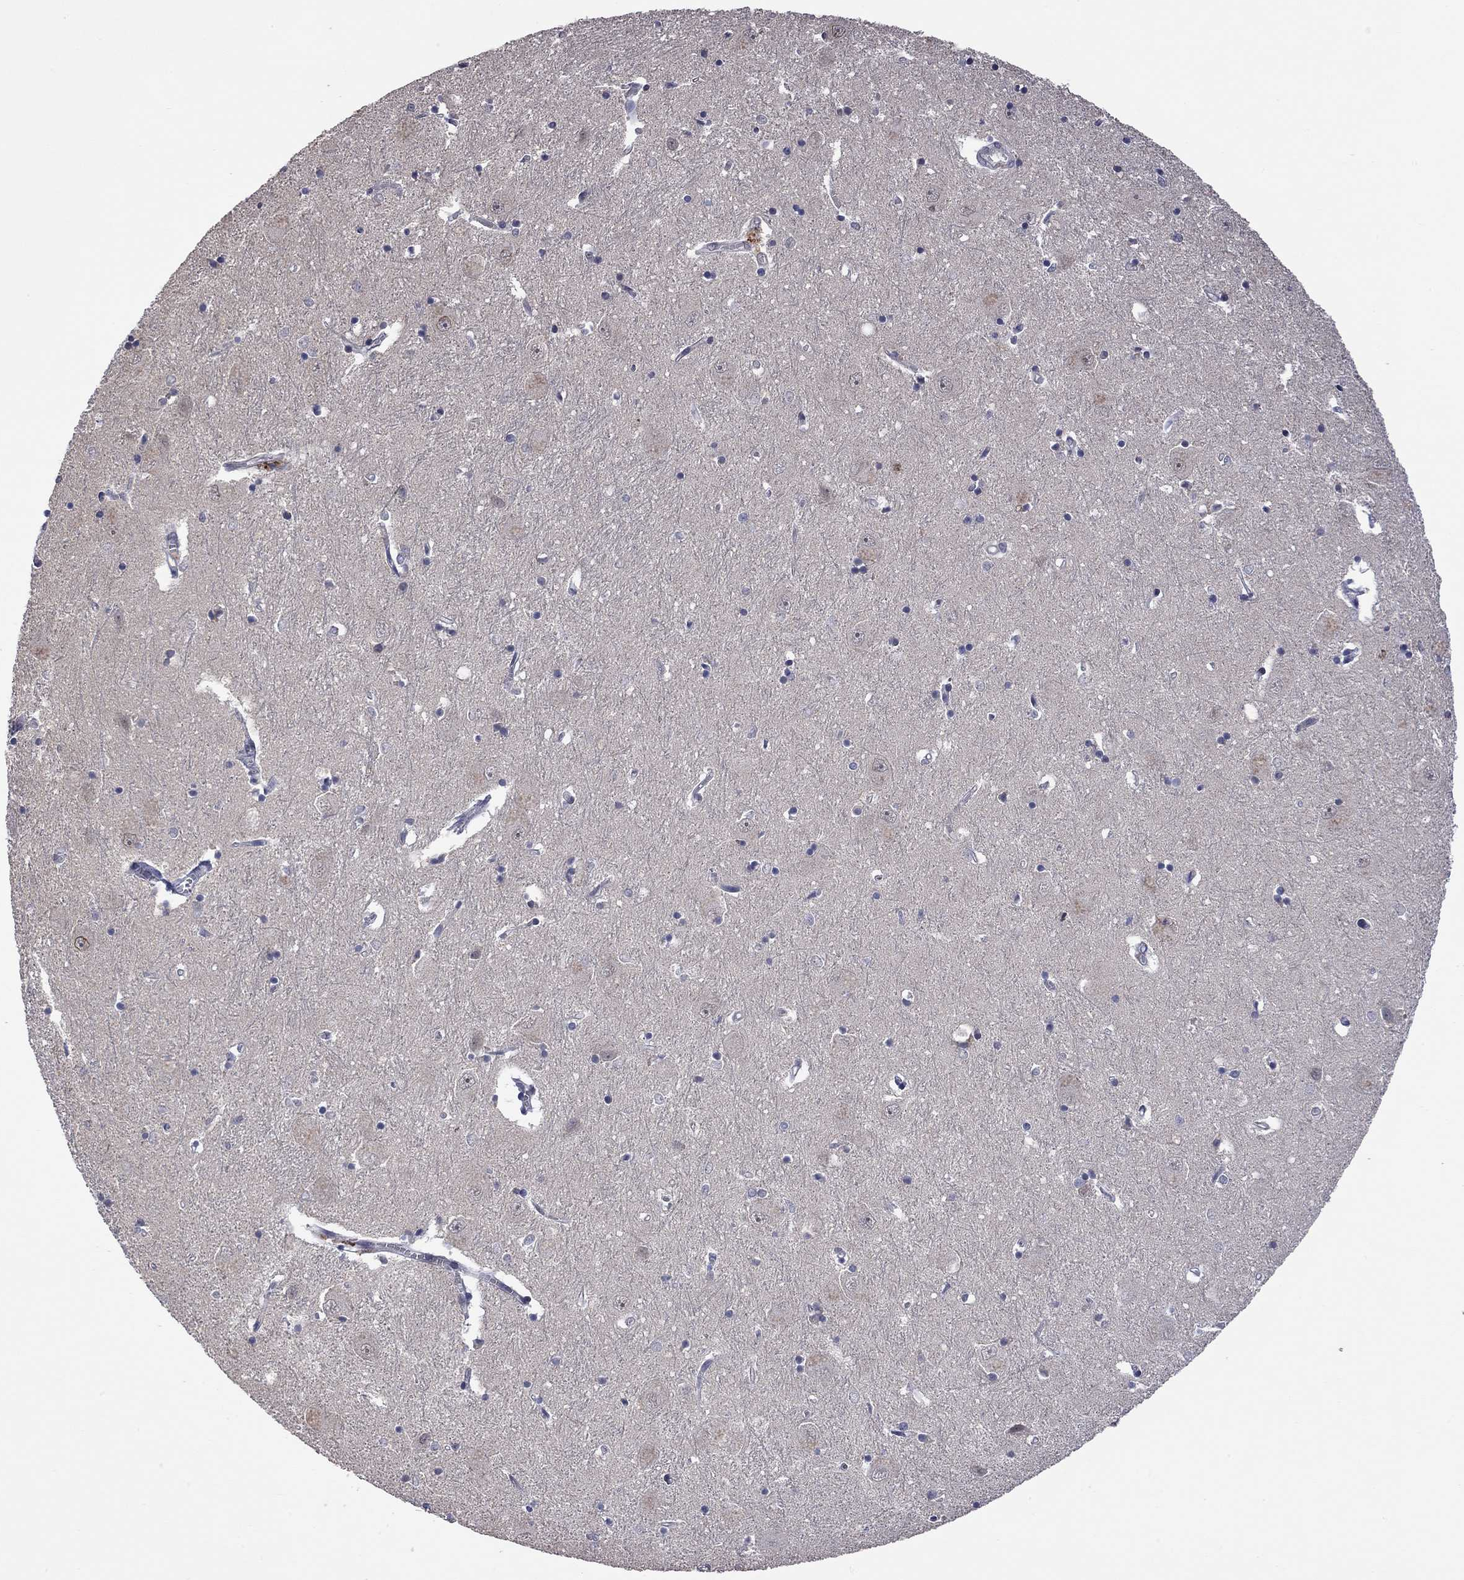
{"staining": {"intensity": "negative", "quantity": "none", "location": "none"}, "tissue": "caudate", "cell_type": "Glial cells", "image_type": "normal", "snomed": [{"axis": "morphology", "description": "Normal tissue, NOS"}, {"axis": "topography", "description": "Lateral ventricle wall"}], "caption": "Immunohistochemistry (IHC) of normal caudate reveals no positivity in glial cells. The staining was performed using DAB (3,3'-diaminobenzidine) to visualize the protein expression in brown, while the nuclei were stained in blue with hematoxylin (Magnification: 20x).", "gene": "FABP12", "patient": {"sex": "male", "age": 54}}